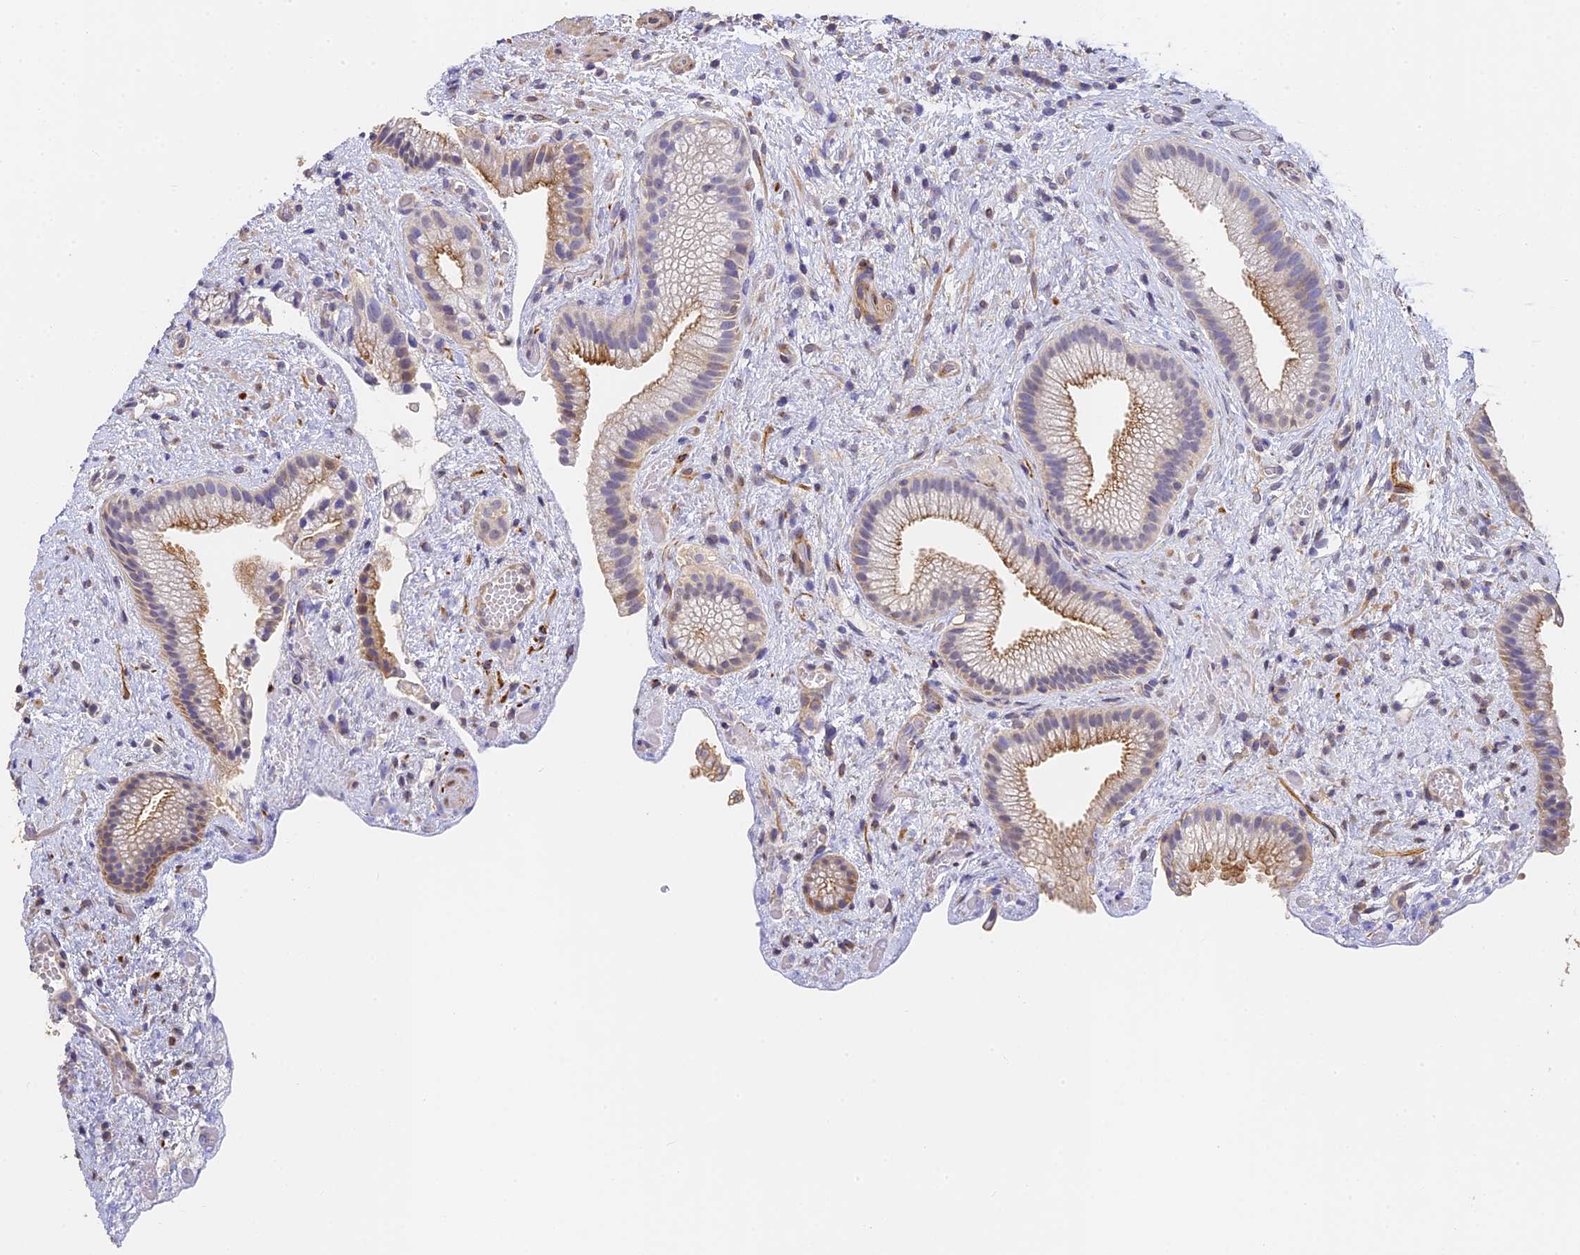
{"staining": {"intensity": "moderate", "quantity": "25%-75%", "location": "cytoplasmic/membranous"}, "tissue": "gallbladder", "cell_type": "Glandular cells", "image_type": "normal", "snomed": [{"axis": "morphology", "description": "Normal tissue, NOS"}, {"axis": "morphology", "description": "Inflammation, NOS"}, {"axis": "topography", "description": "Gallbladder"}], "caption": "IHC staining of unremarkable gallbladder, which demonstrates medium levels of moderate cytoplasmic/membranous positivity in approximately 25%-75% of glandular cells indicating moderate cytoplasmic/membranous protein expression. The staining was performed using DAB (brown) for protein detection and nuclei were counterstained in hematoxylin (blue).", "gene": "SLC11A1", "patient": {"sex": "male", "age": 51}}